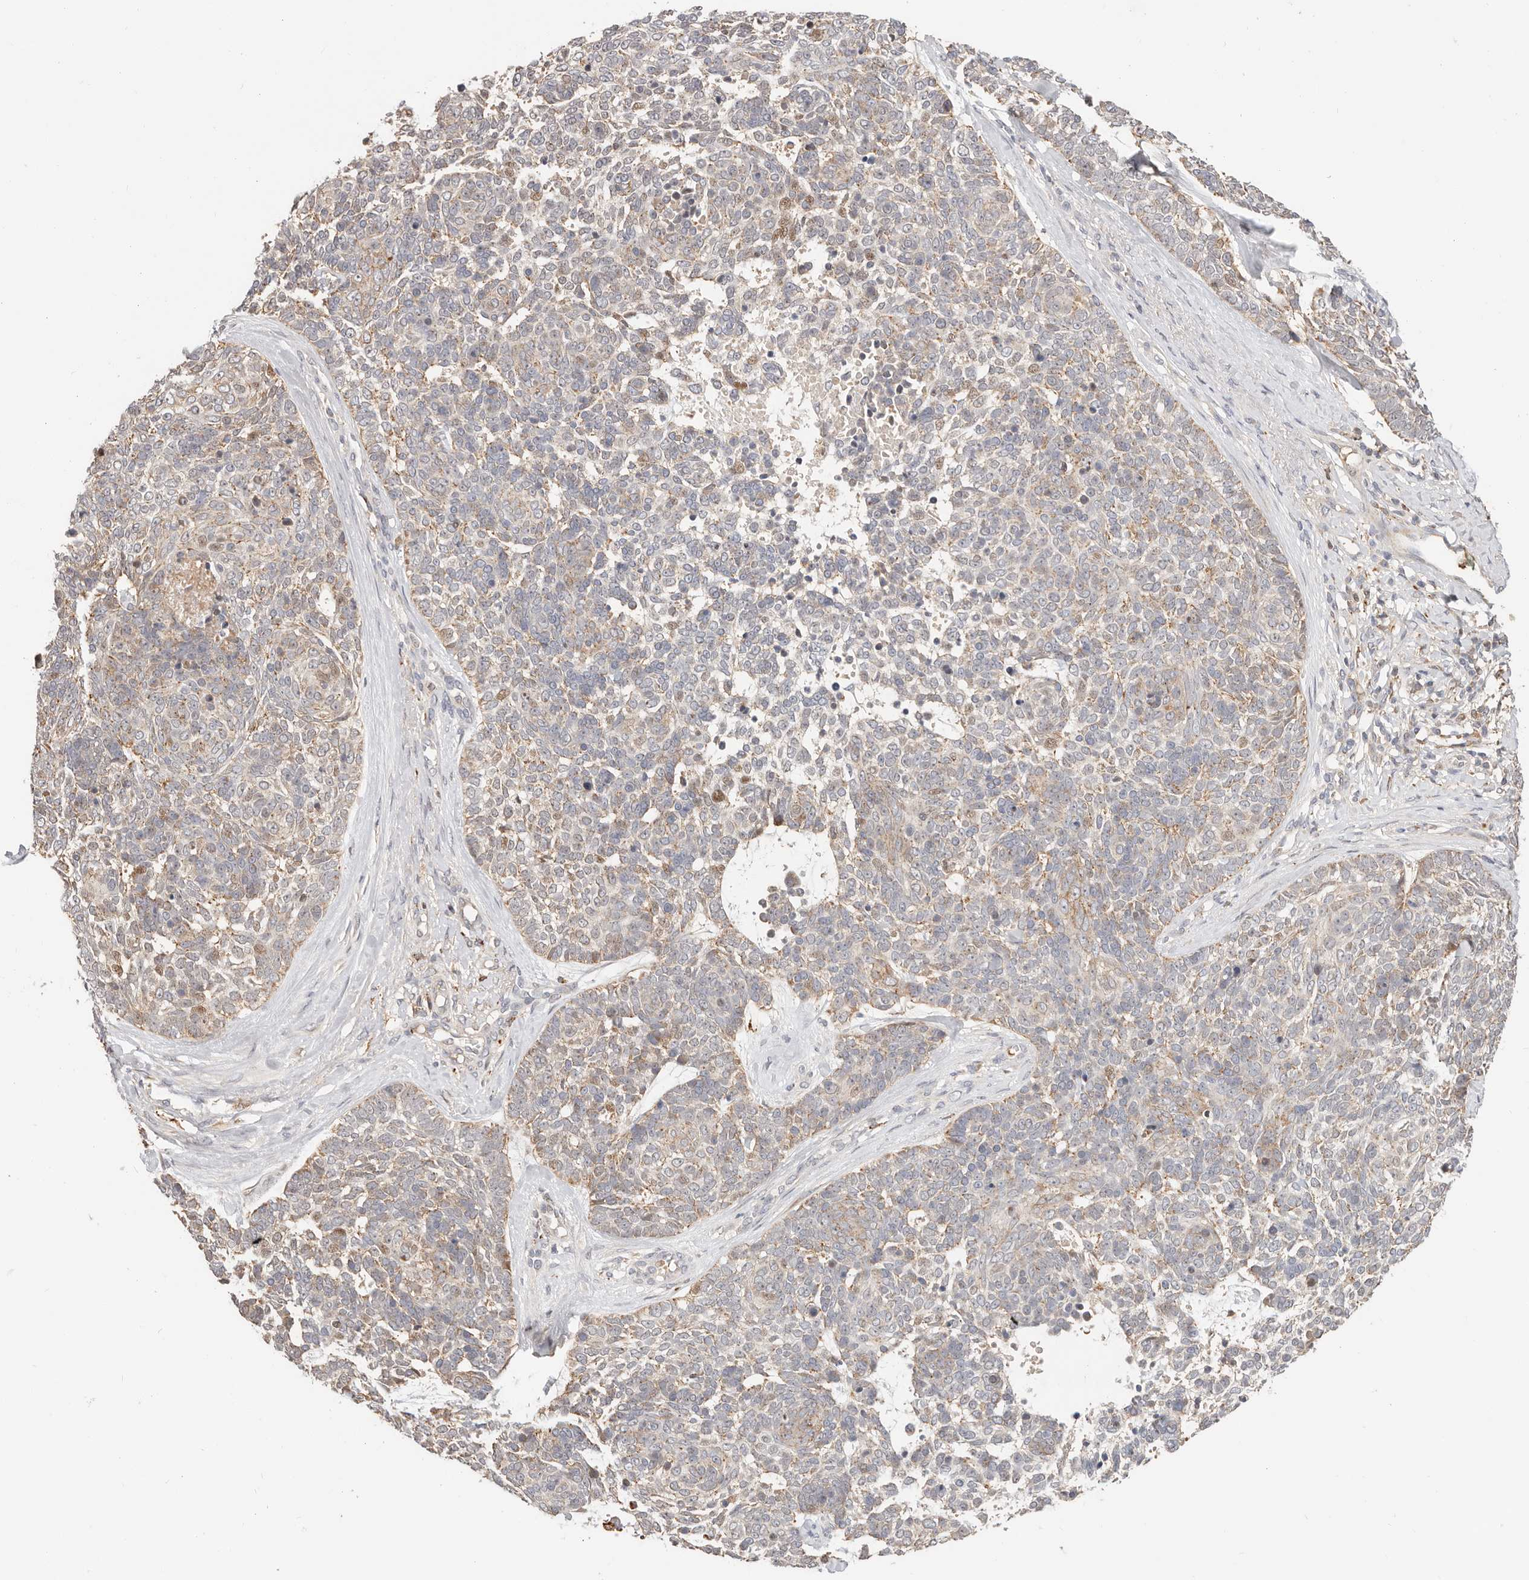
{"staining": {"intensity": "moderate", "quantity": "<25%", "location": "cytoplasmic/membranous,nuclear"}, "tissue": "skin cancer", "cell_type": "Tumor cells", "image_type": "cancer", "snomed": [{"axis": "morphology", "description": "Basal cell carcinoma"}, {"axis": "topography", "description": "Skin"}], "caption": "A brown stain labels moderate cytoplasmic/membranous and nuclear staining of a protein in skin cancer (basal cell carcinoma) tumor cells. (DAB = brown stain, brightfield microscopy at high magnification).", "gene": "ZRANB1", "patient": {"sex": "female", "age": 81}}